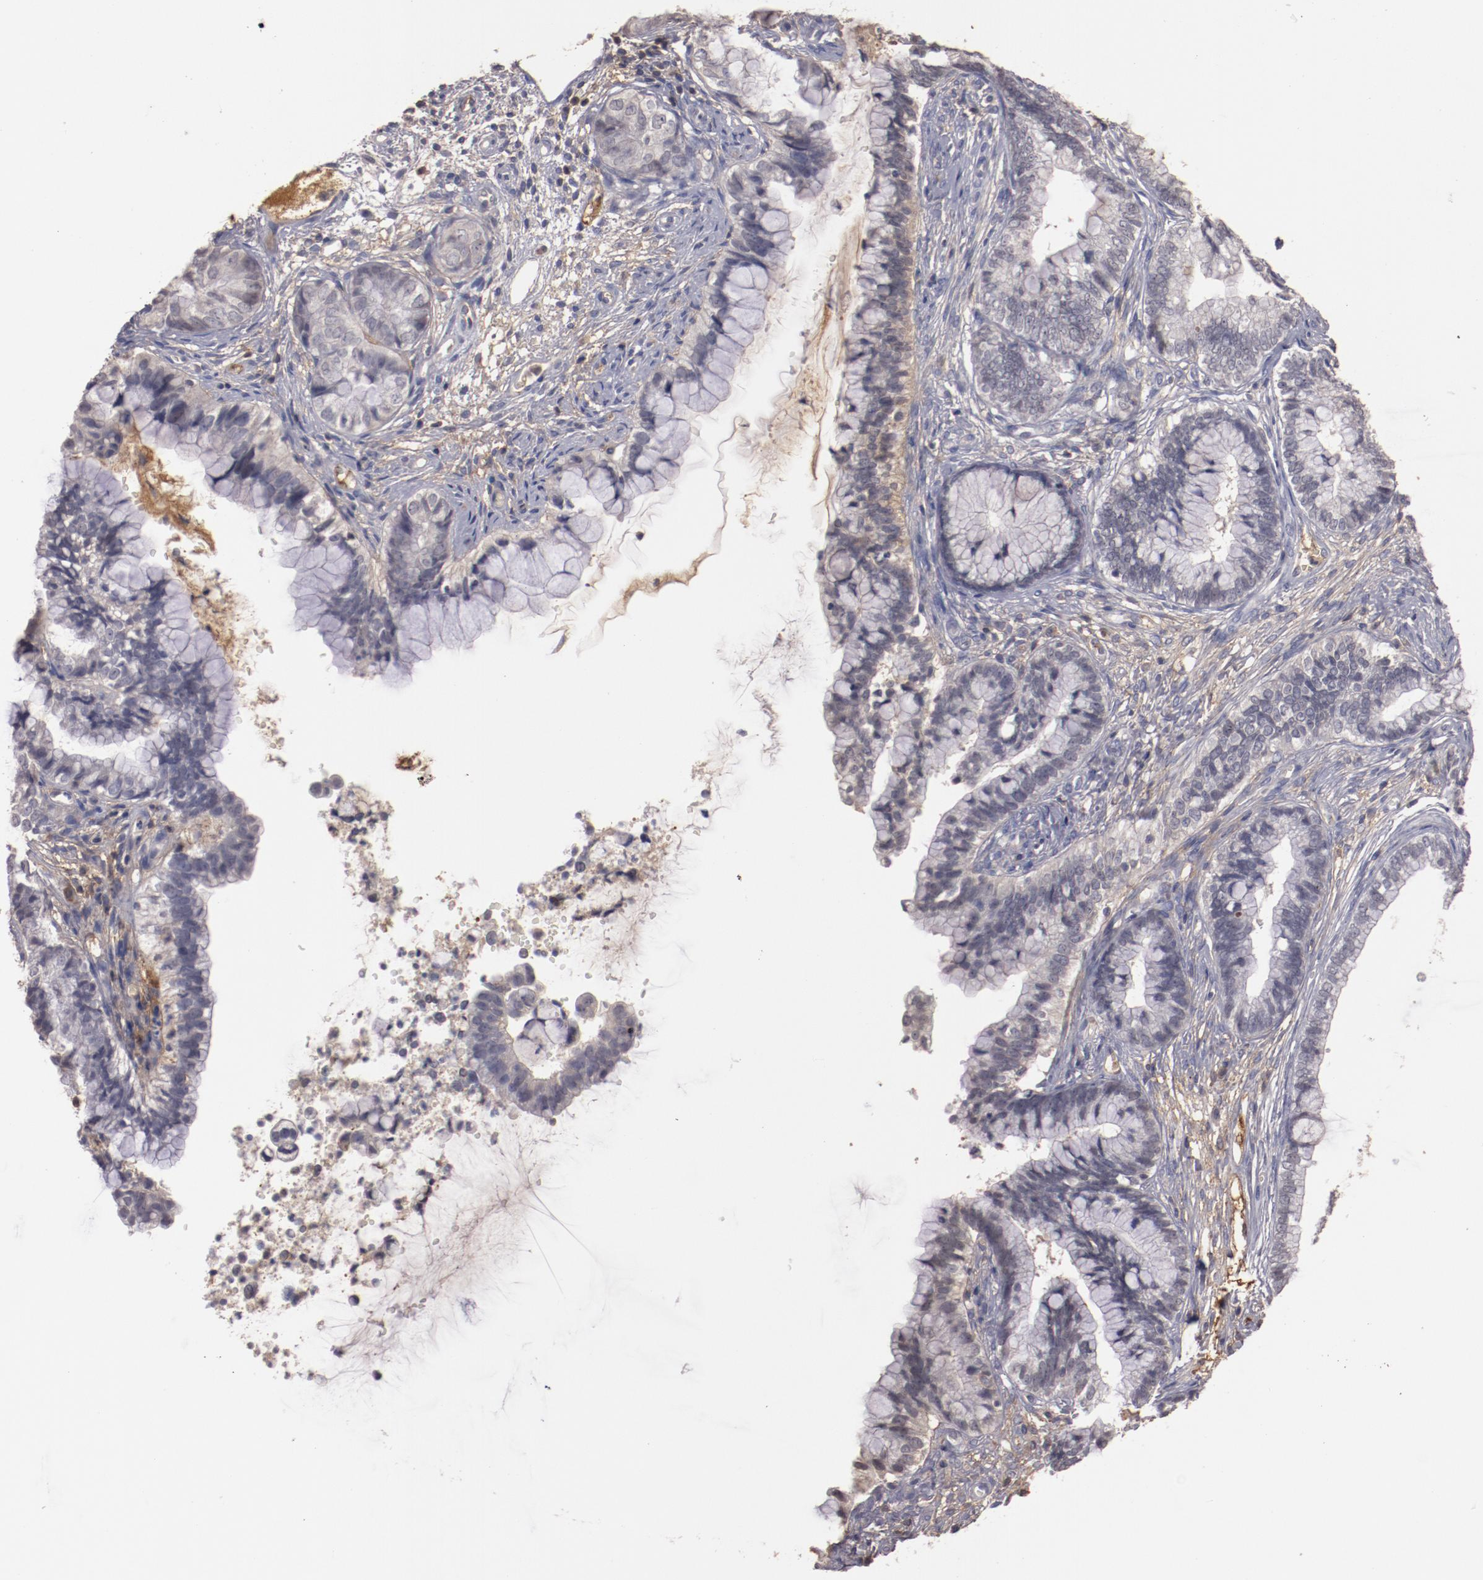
{"staining": {"intensity": "weak", "quantity": "<25%", "location": "cytoplasmic/membranous"}, "tissue": "cervical cancer", "cell_type": "Tumor cells", "image_type": "cancer", "snomed": [{"axis": "morphology", "description": "Adenocarcinoma, NOS"}, {"axis": "topography", "description": "Cervix"}], "caption": "The image shows no significant expression in tumor cells of adenocarcinoma (cervical).", "gene": "MBL2", "patient": {"sex": "female", "age": 44}}